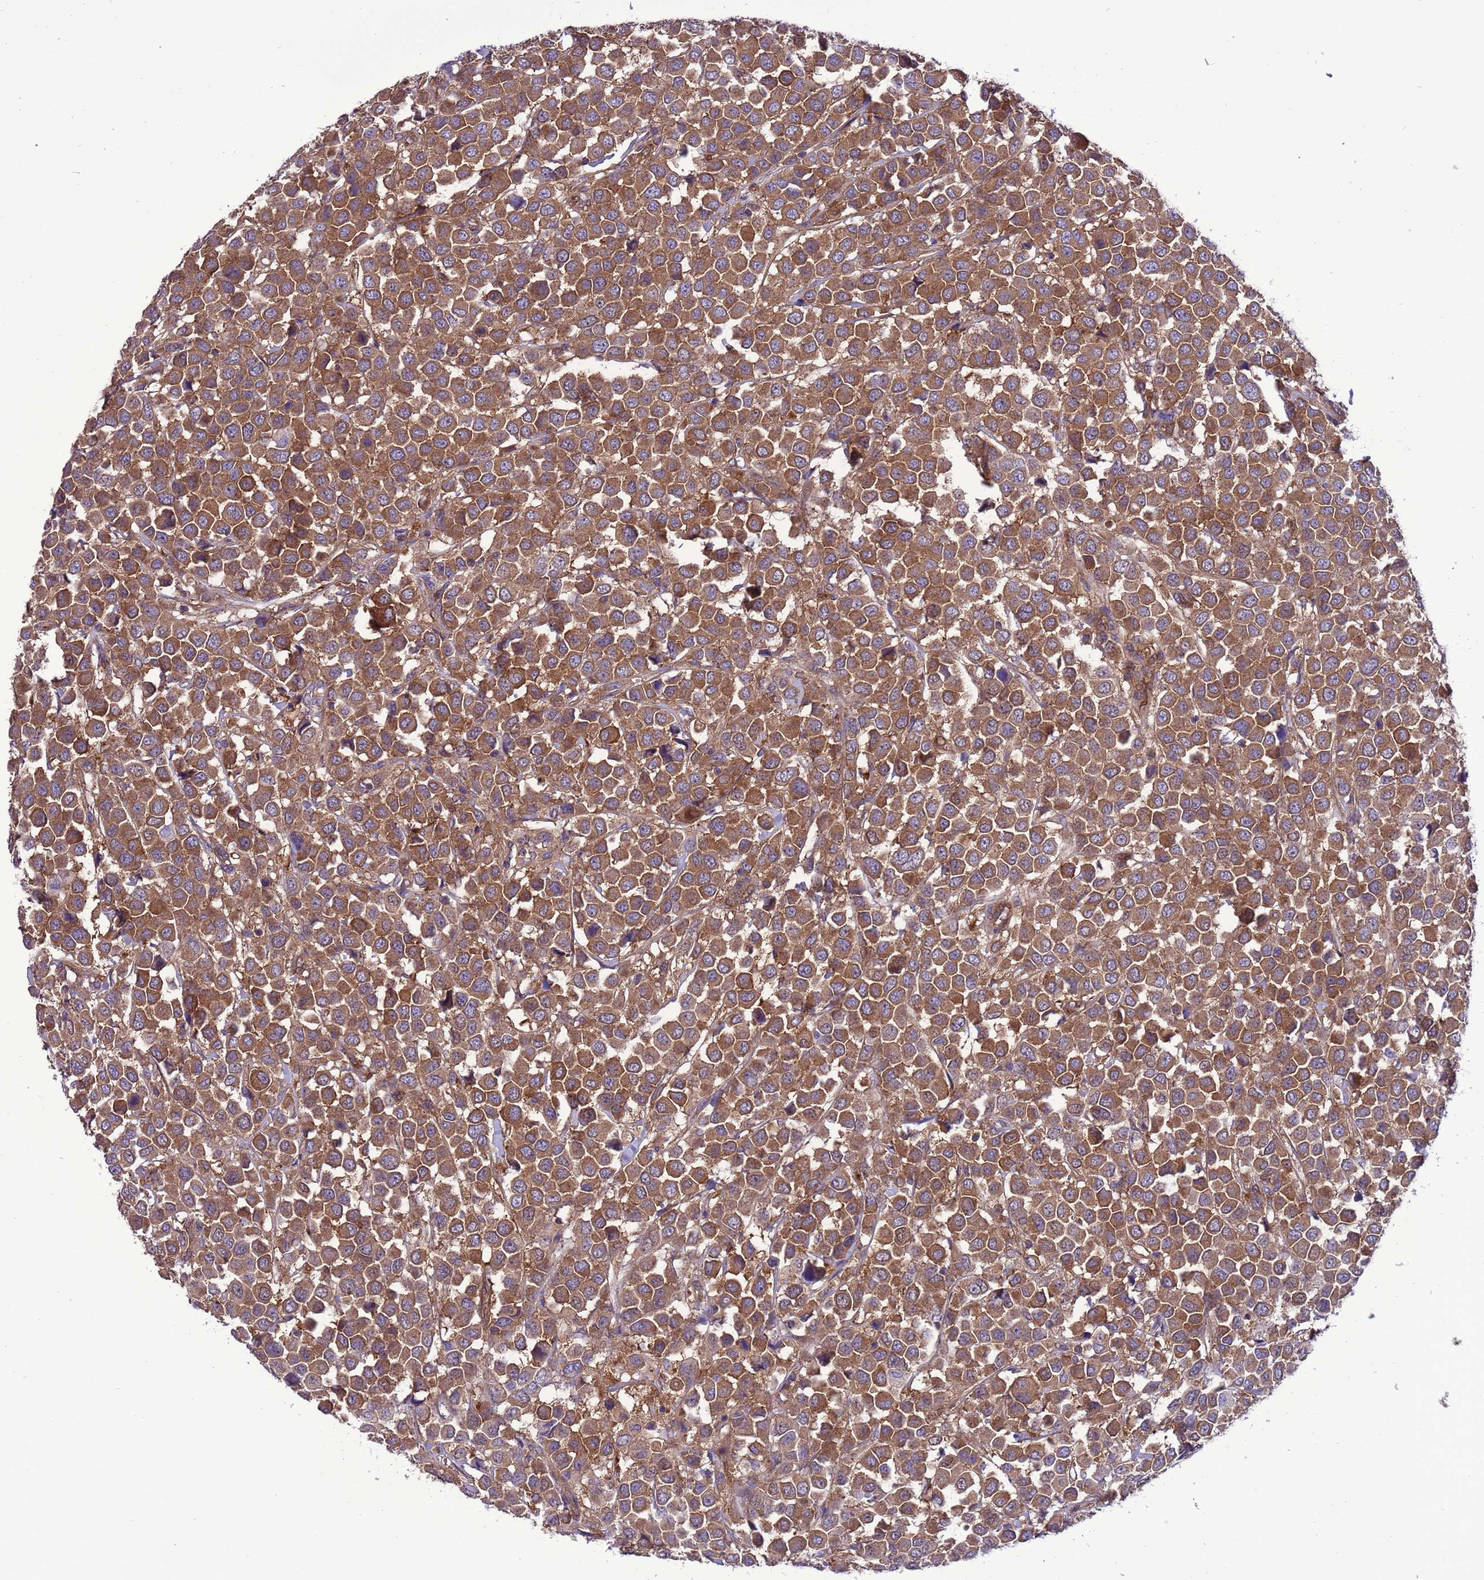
{"staining": {"intensity": "moderate", "quantity": ">75%", "location": "cytoplasmic/membranous"}, "tissue": "breast cancer", "cell_type": "Tumor cells", "image_type": "cancer", "snomed": [{"axis": "morphology", "description": "Duct carcinoma"}, {"axis": "topography", "description": "Breast"}], "caption": "Breast cancer was stained to show a protein in brown. There is medium levels of moderate cytoplasmic/membranous positivity in approximately >75% of tumor cells.", "gene": "RABEP2", "patient": {"sex": "female", "age": 61}}